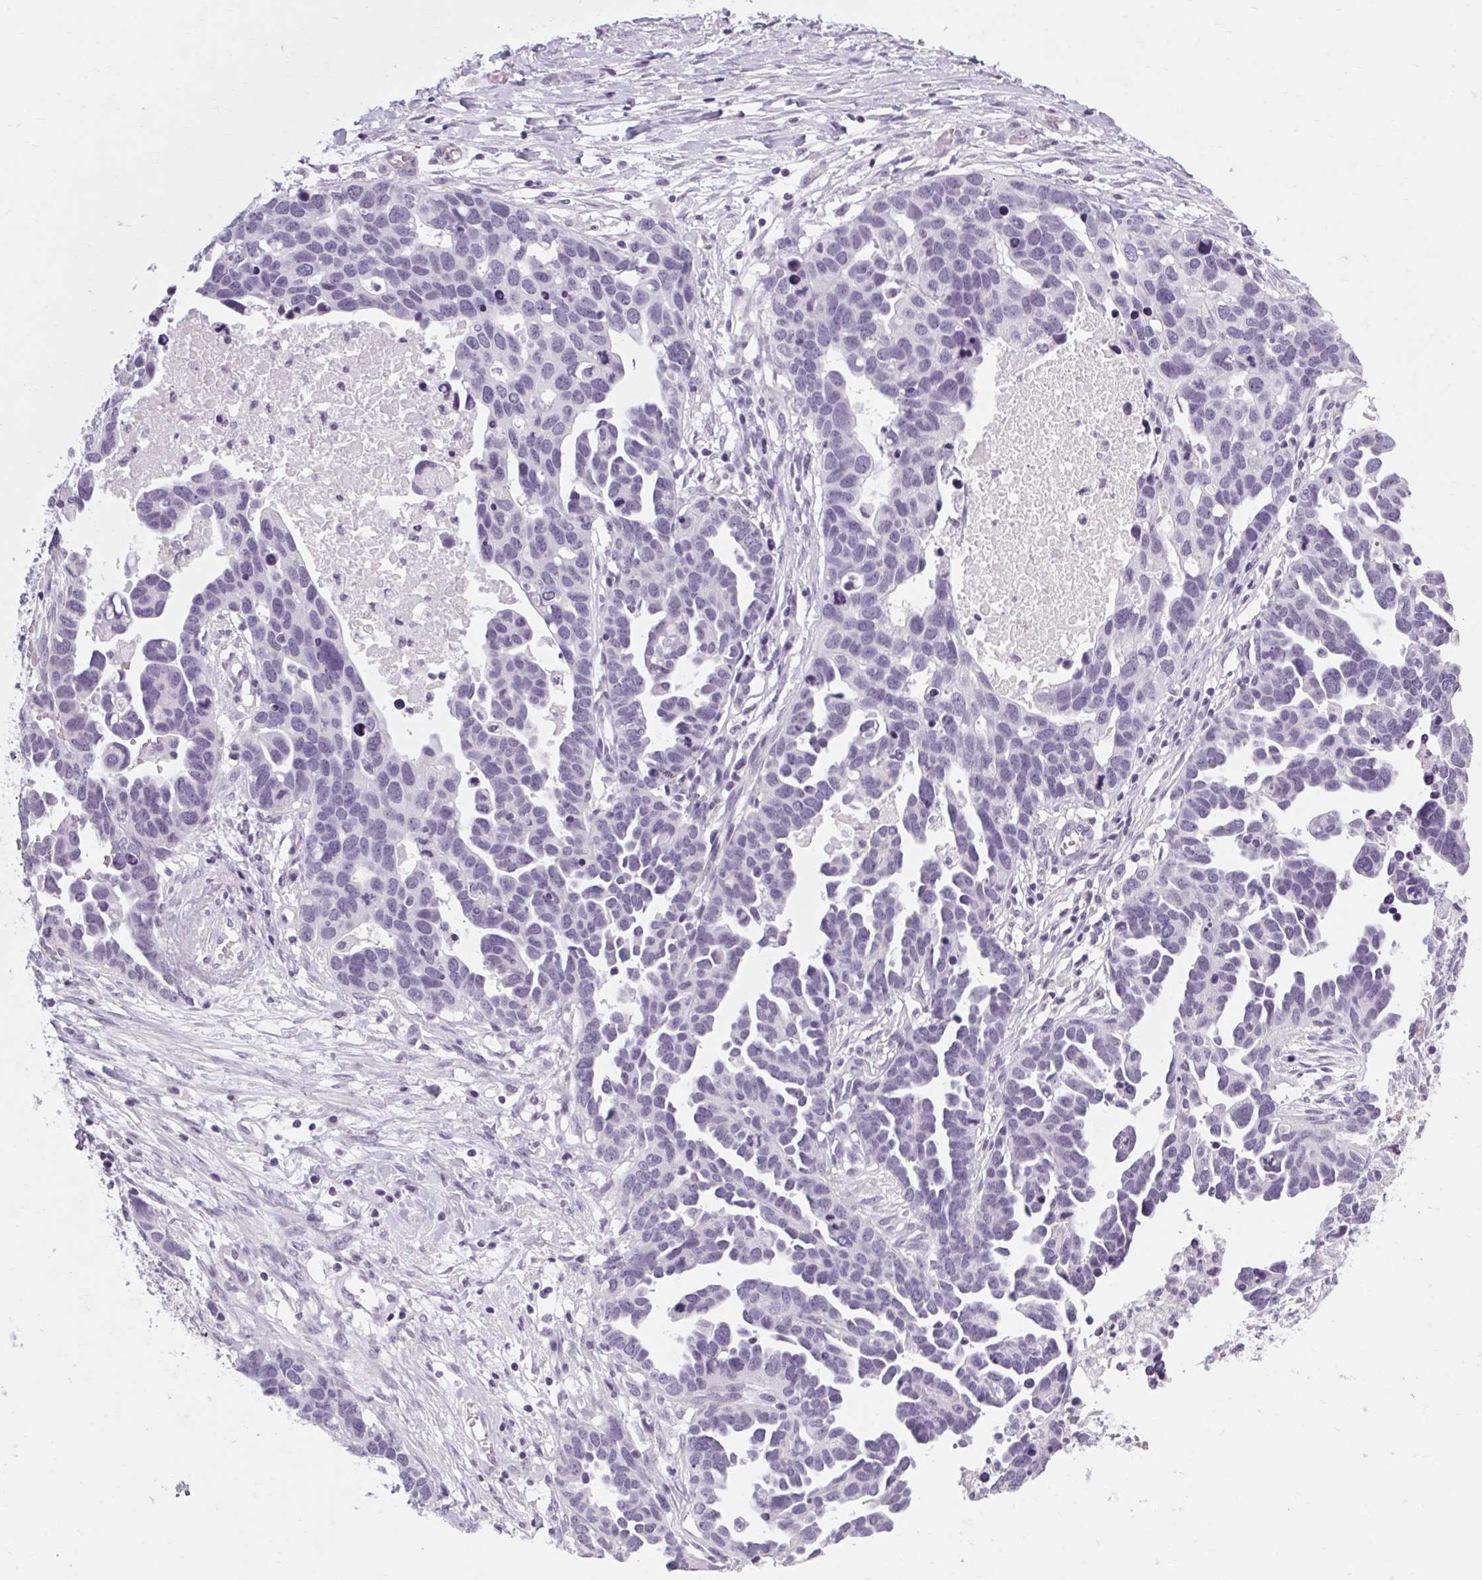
{"staining": {"intensity": "negative", "quantity": "none", "location": "none"}, "tissue": "ovarian cancer", "cell_type": "Tumor cells", "image_type": "cancer", "snomed": [{"axis": "morphology", "description": "Cystadenocarcinoma, serous, NOS"}, {"axis": "topography", "description": "Ovary"}], "caption": "Tumor cells show no significant staining in ovarian cancer (serous cystadenocarcinoma). (Immunohistochemistry (ihc), brightfield microscopy, high magnification).", "gene": "POMC", "patient": {"sex": "female", "age": 54}}